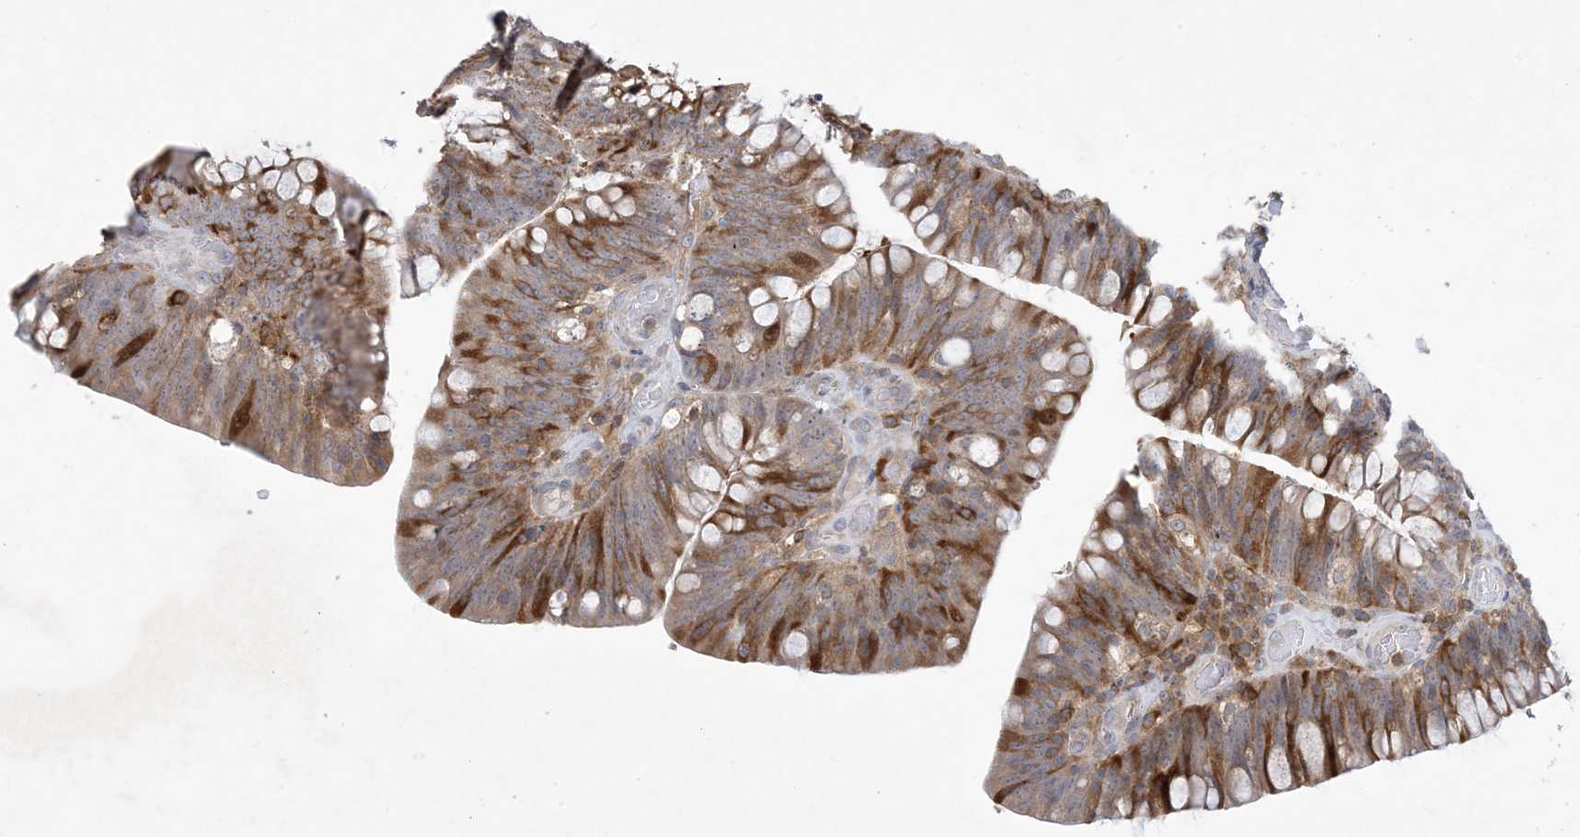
{"staining": {"intensity": "moderate", "quantity": "<25%", "location": "cytoplasmic/membranous"}, "tissue": "colorectal cancer", "cell_type": "Tumor cells", "image_type": "cancer", "snomed": [{"axis": "morphology", "description": "Normal tissue, NOS"}, {"axis": "topography", "description": "Colon"}], "caption": "Colorectal cancer stained with a protein marker reveals moderate staining in tumor cells.", "gene": "AOC1", "patient": {"sex": "female", "age": 82}}